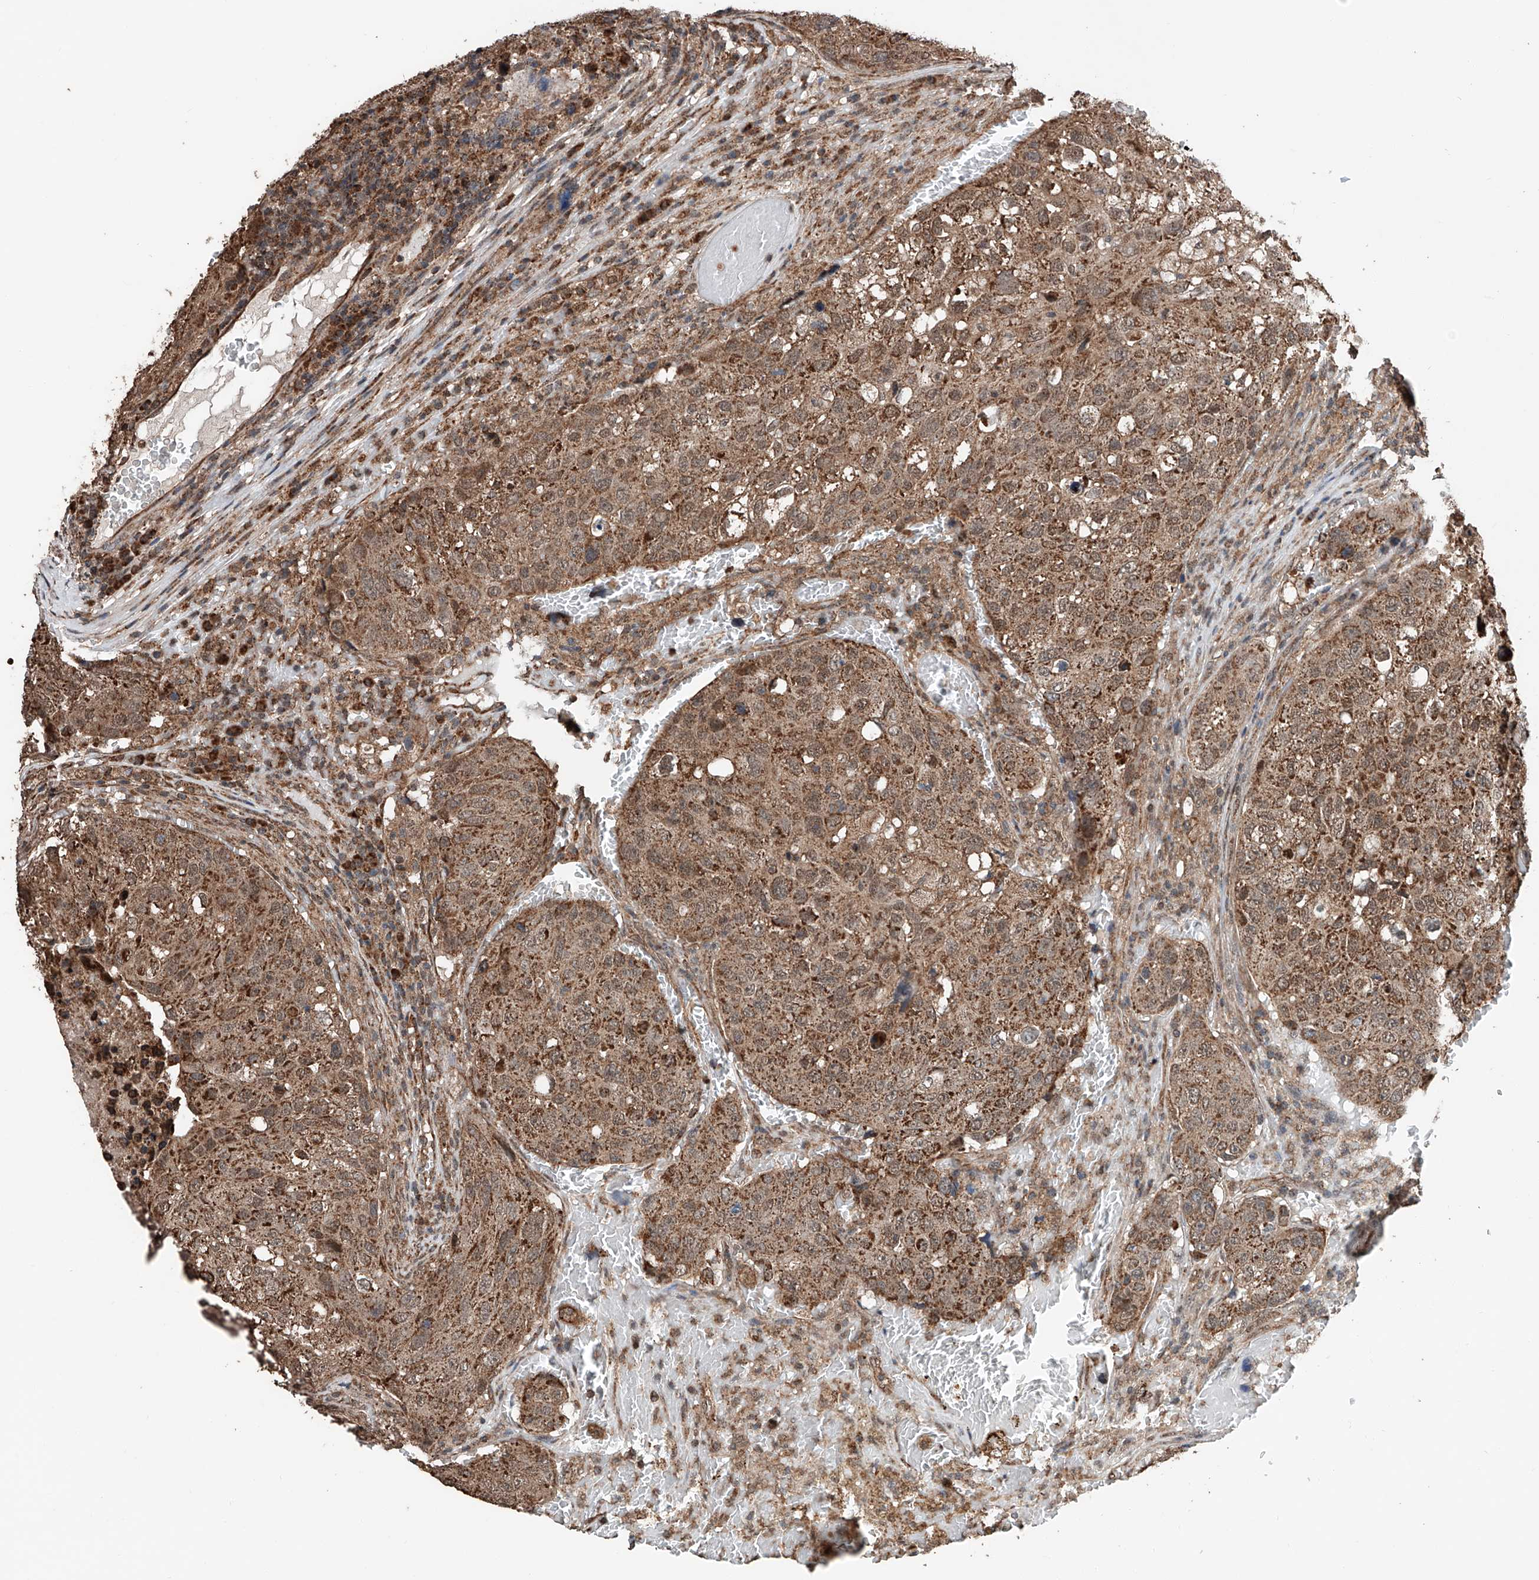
{"staining": {"intensity": "moderate", "quantity": ">75%", "location": "cytoplasmic/membranous"}, "tissue": "urothelial cancer", "cell_type": "Tumor cells", "image_type": "cancer", "snomed": [{"axis": "morphology", "description": "Urothelial carcinoma, High grade"}, {"axis": "topography", "description": "Lymph node"}, {"axis": "topography", "description": "Urinary bladder"}], "caption": "Moderate cytoplasmic/membranous protein staining is appreciated in about >75% of tumor cells in urothelial cancer. The staining is performed using DAB (3,3'-diaminobenzidine) brown chromogen to label protein expression. The nuclei are counter-stained blue using hematoxylin.", "gene": "ZNF445", "patient": {"sex": "male", "age": 51}}